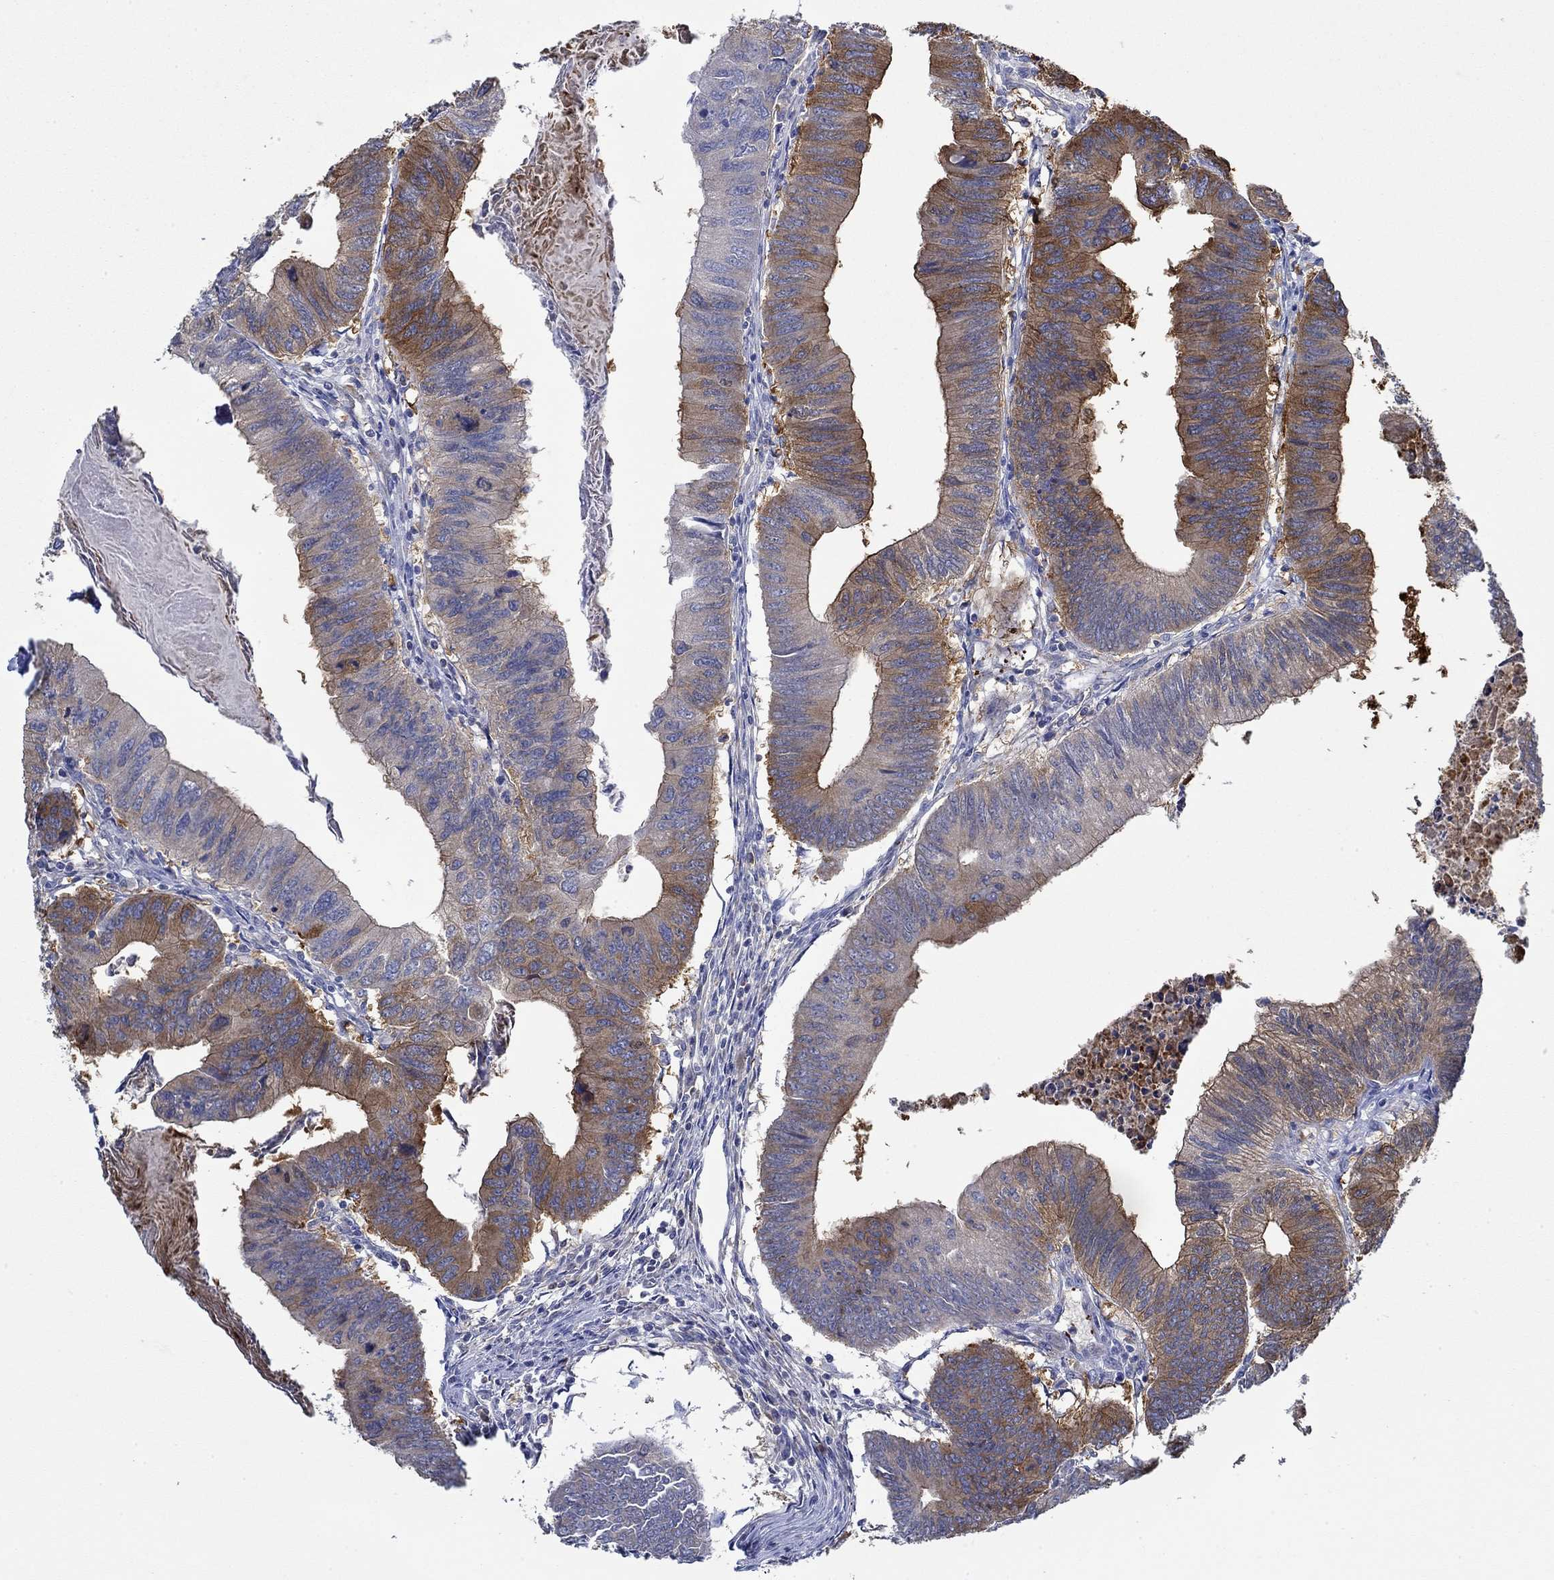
{"staining": {"intensity": "strong", "quantity": "<25%", "location": "cytoplasmic/membranous"}, "tissue": "colorectal cancer", "cell_type": "Tumor cells", "image_type": "cancer", "snomed": [{"axis": "morphology", "description": "Adenocarcinoma, NOS"}, {"axis": "topography", "description": "Colon"}], "caption": "Brown immunohistochemical staining in adenocarcinoma (colorectal) demonstrates strong cytoplasmic/membranous positivity in approximately <25% of tumor cells. (Brightfield microscopy of DAB IHC at high magnification).", "gene": "SLC27A3", "patient": {"sex": "male", "age": 53}}